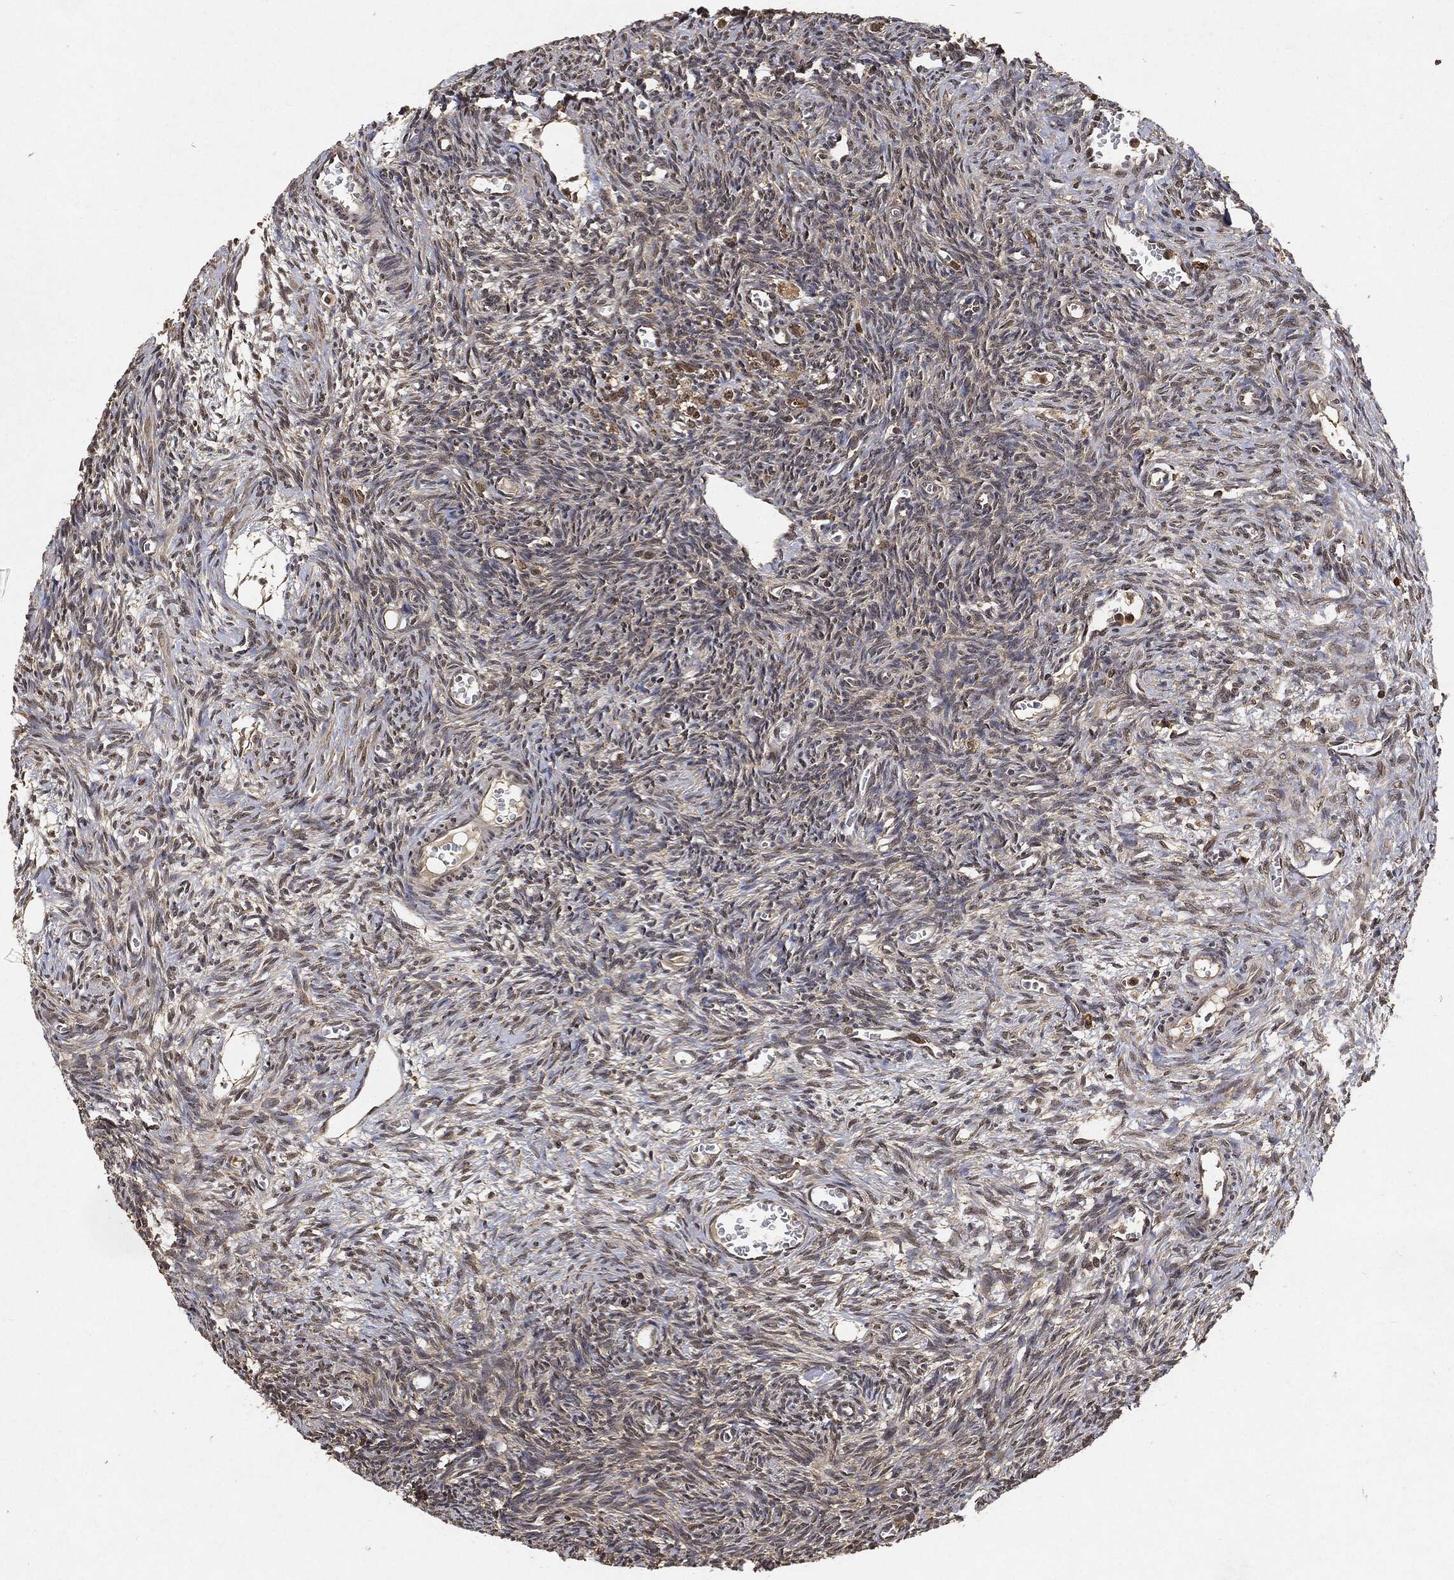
{"staining": {"intensity": "negative", "quantity": "none", "location": "none"}, "tissue": "ovary", "cell_type": "Follicle cells", "image_type": "normal", "snomed": [{"axis": "morphology", "description": "Normal tissue, NOS"}, {"axis": "topography", "description": "Ovary"}], "caption": "IHC micrograph of benign ovary: human ovary stained with DAB (3,3'-diaminobenzidine) shows no significant protein positivity in follicle cells.", "gene": "ZNF226", "patient": {"sex": "female", "age": 27}}